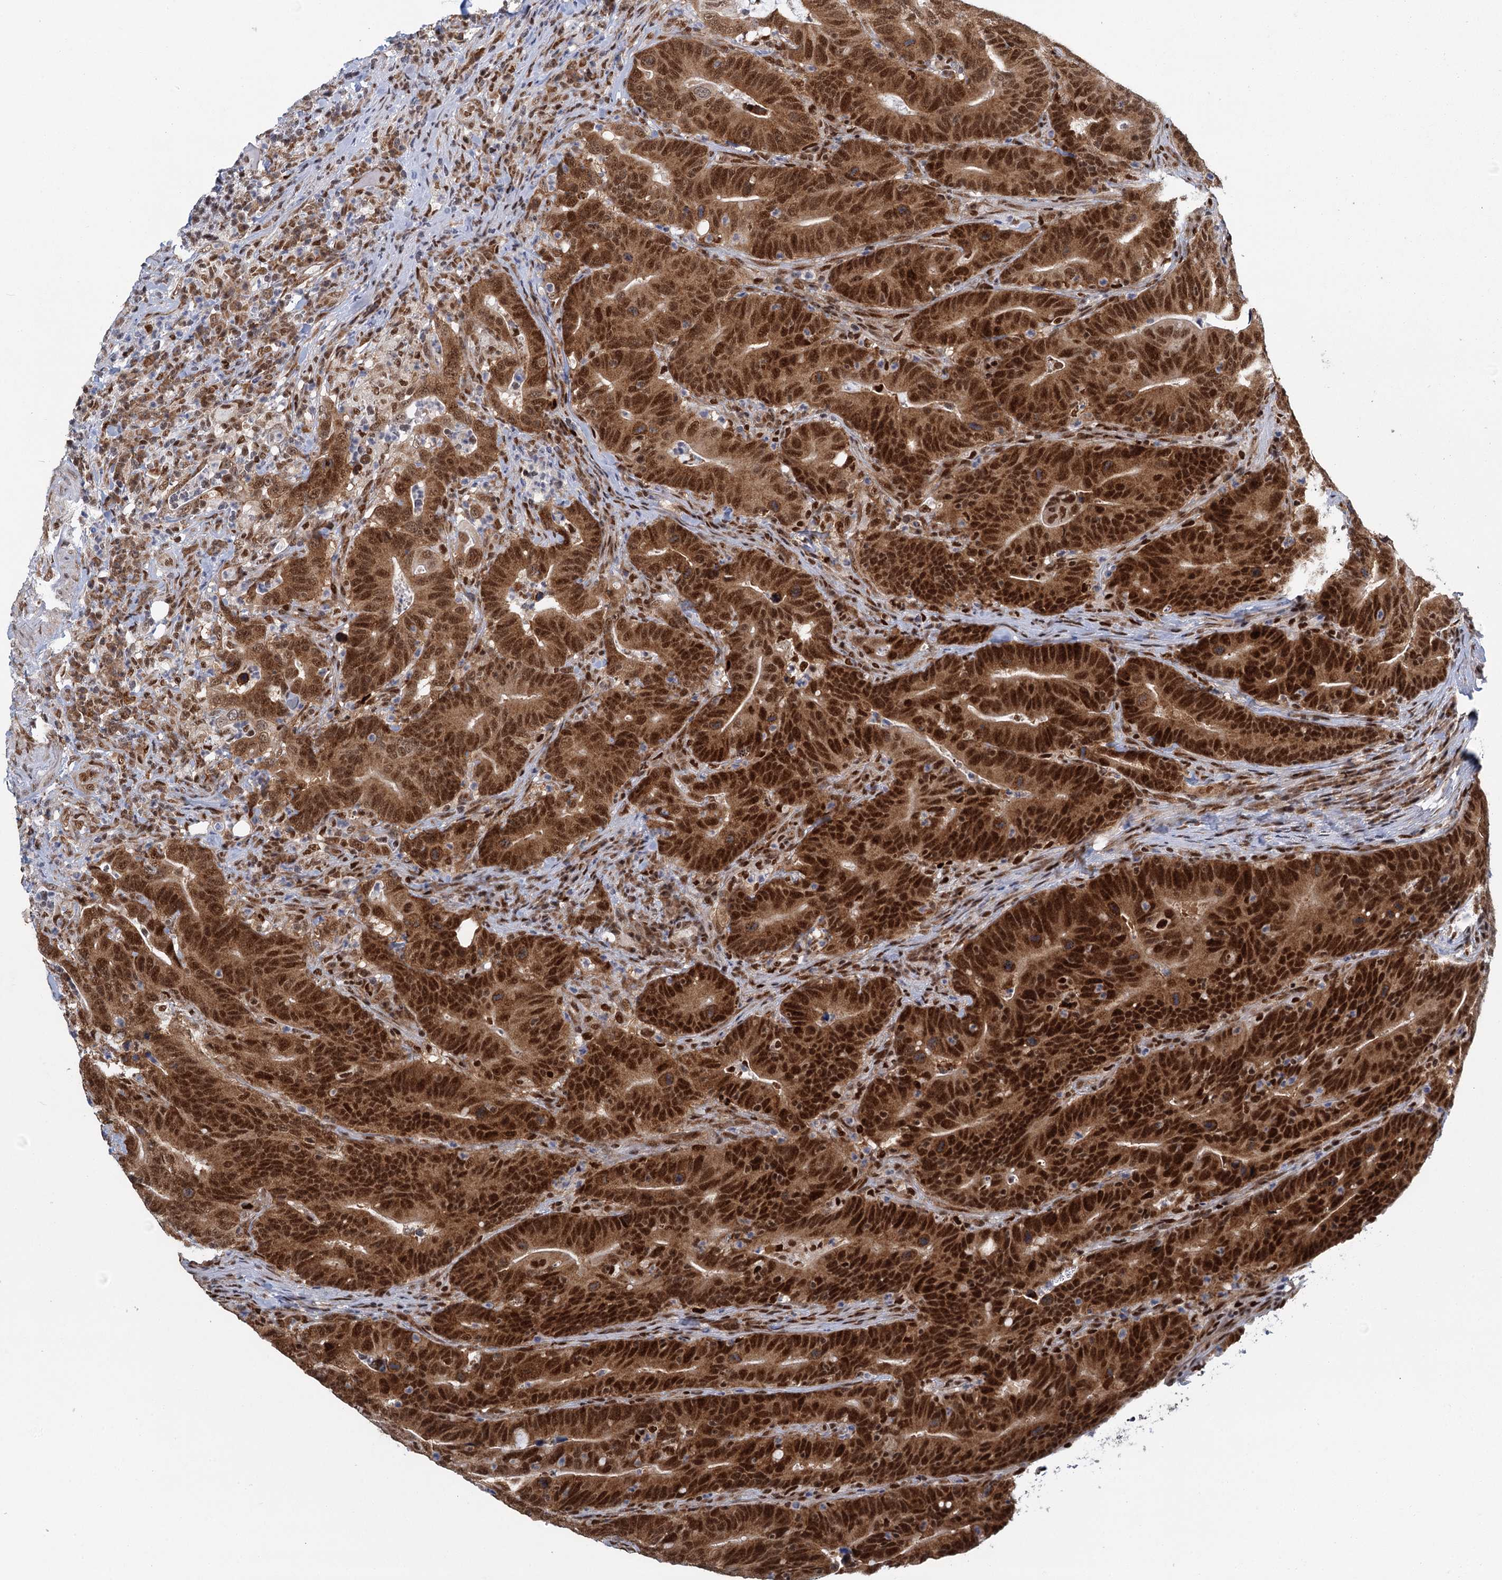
{"staining": {"intensity": "strong", "quantity": ">75%", "location": "cytoplasmic/membranous,nuclear"}, "tissue": "colorectal cancer", "cell_type": "Tumor cells", "image_type": "cancer", "snomed": [{"axis": "morphology", "description": "Adenocarcinoma, NOS"}, {"axis": "topography", "description": "Colon"}], "caption": "A brown stain shows strong cytoplasmic/membranous and nuclear staining of a protein in adenocarcinoma (colorectal) tumor cells. The staining is performed using DAB brown chromogen to label protein expression. The nuclei are counter-stained blue using hematoxylin.", "gene": "GPATCH11", "patient": {"sex": "female", "age": 66}}